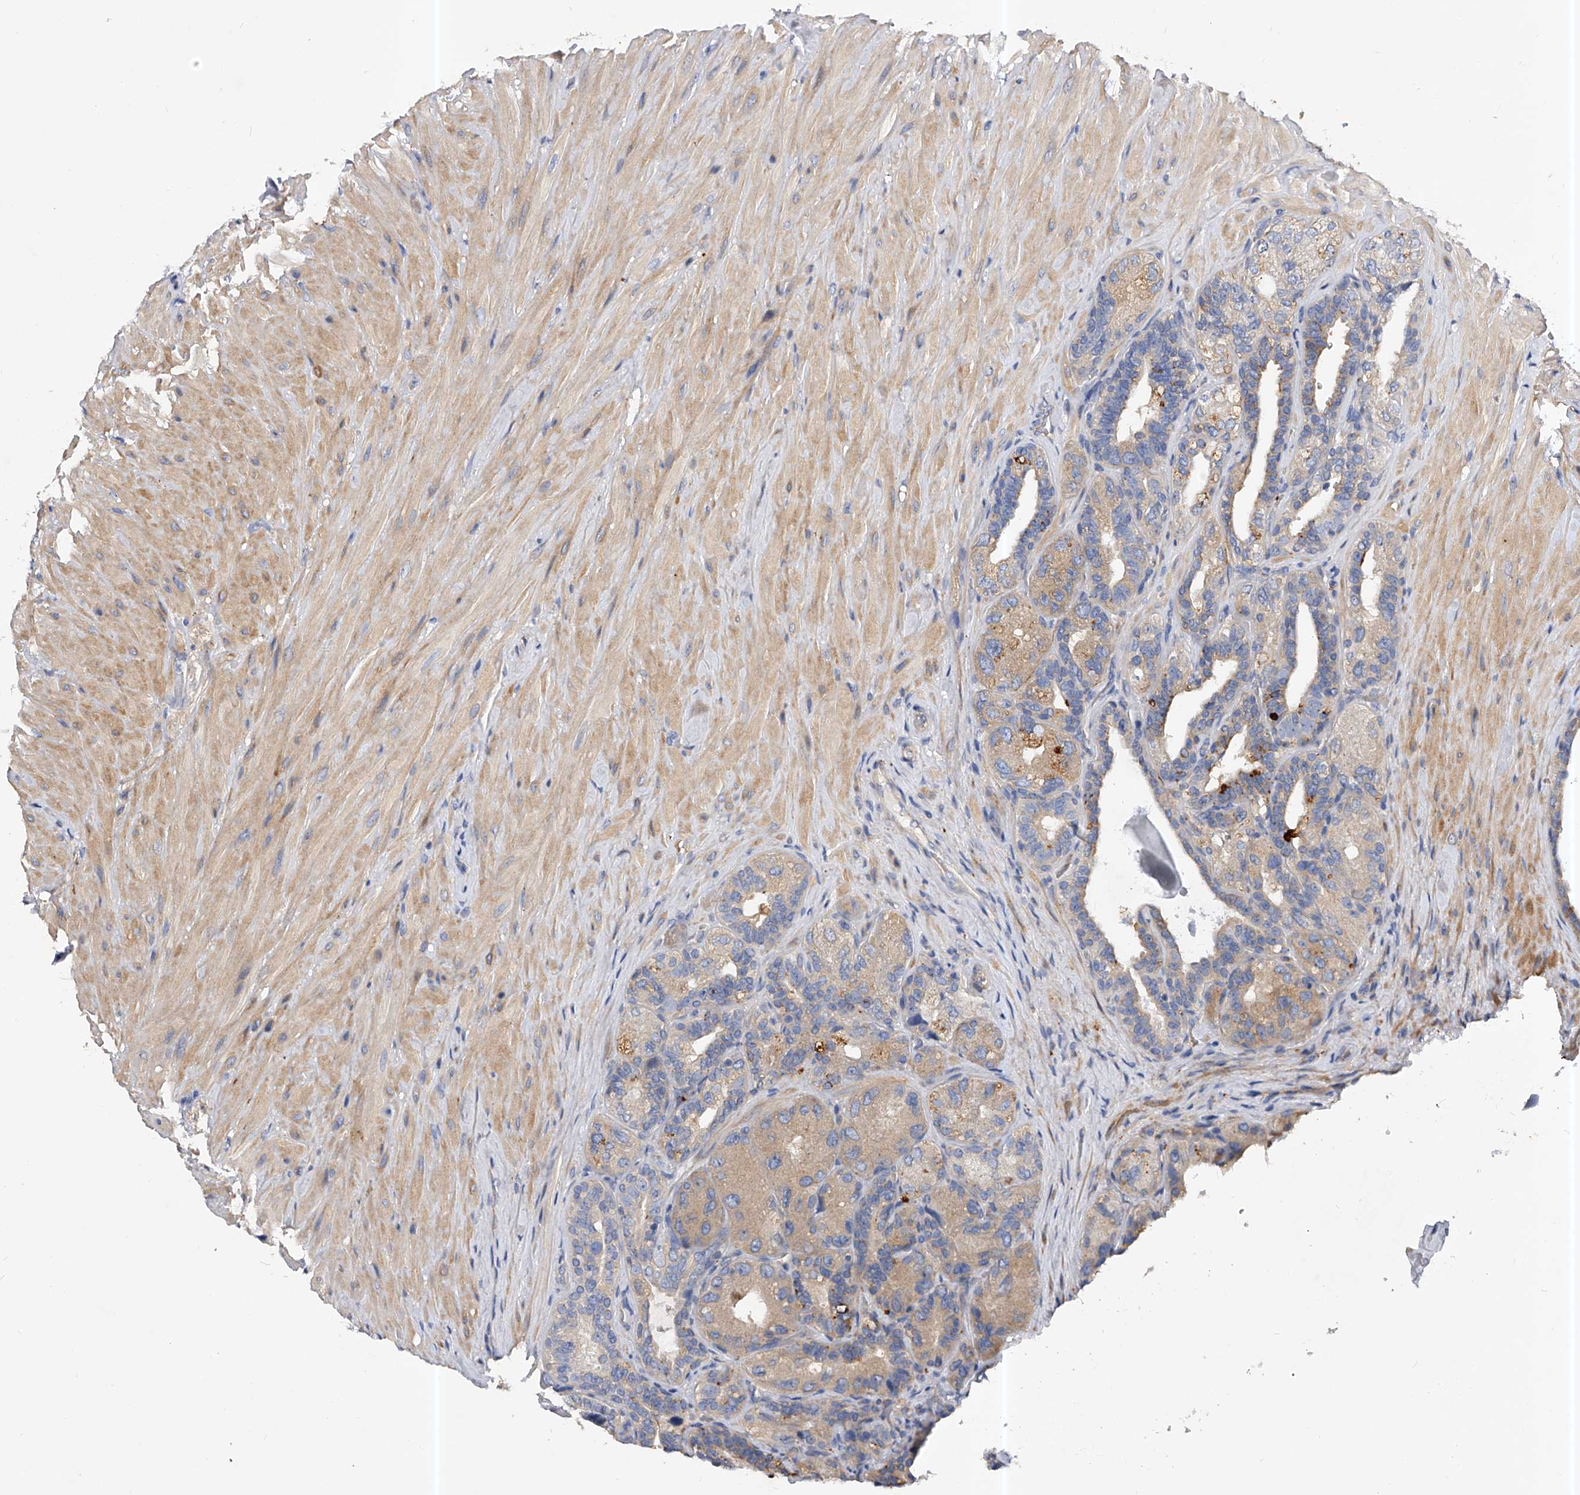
{"staining": {"intensity": "weak", "quantity": ">75%", "location": "cytoplasmic/membranous"}, "tissue": "seminal vesicle", "cell_type": "Glandular cells", "image_type": "normal", "snomed": [{"axis": "morphology", "description": "Normal tissue, NOS"}, {"axis": "topography", "description": "Prostate"}, {"axis": "topography", "description": "Seminal veicle"}], "caption": "Immunohistochemical staining of benign human seminal vesicle shows low levels of weak cytoplasmic/membranous positivity in about >75% of glandular cells.", "gene": "PPP5C", "patient": {"sex": "male", "age": 67}}